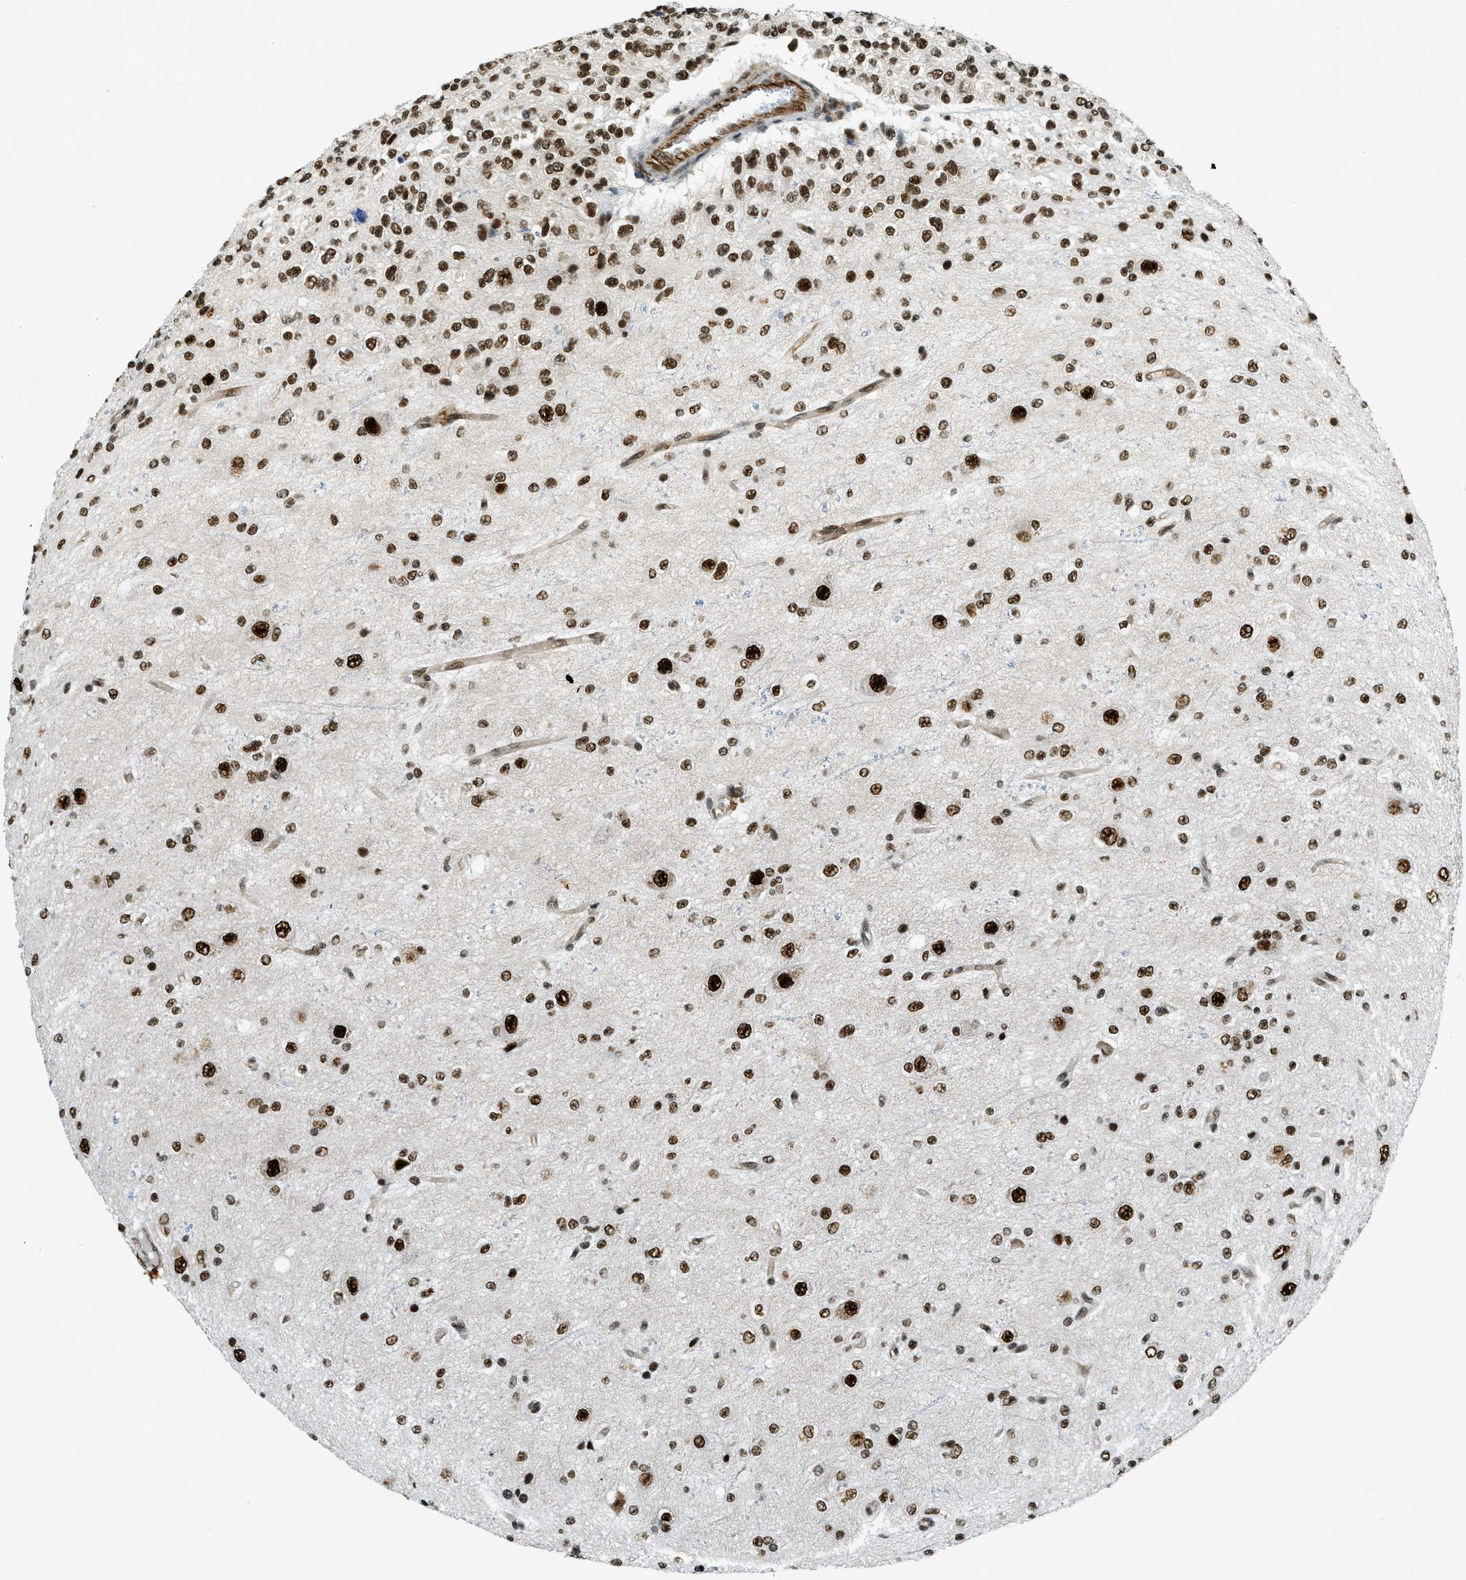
{"staining": {"intensity": "moderate", "quantity": ">75%", "location": "nuclear"}, "tissue": "glioma", "cell_type": "Tumor cells", "image_type": "cancer", "snomed": [{"axis": "morphology", "description": "Glioma, malignant, High grade"}, {"axis": "topography", "description": "pancreas cauda"}], "caption": "IHC of human glioma reveals medium levels of moderate nuclear staining in about >75% of tumor cells. Nuclei are stained in blue.", "gene": "ZFR", "patient": {"sex": "male", "age": 60}}